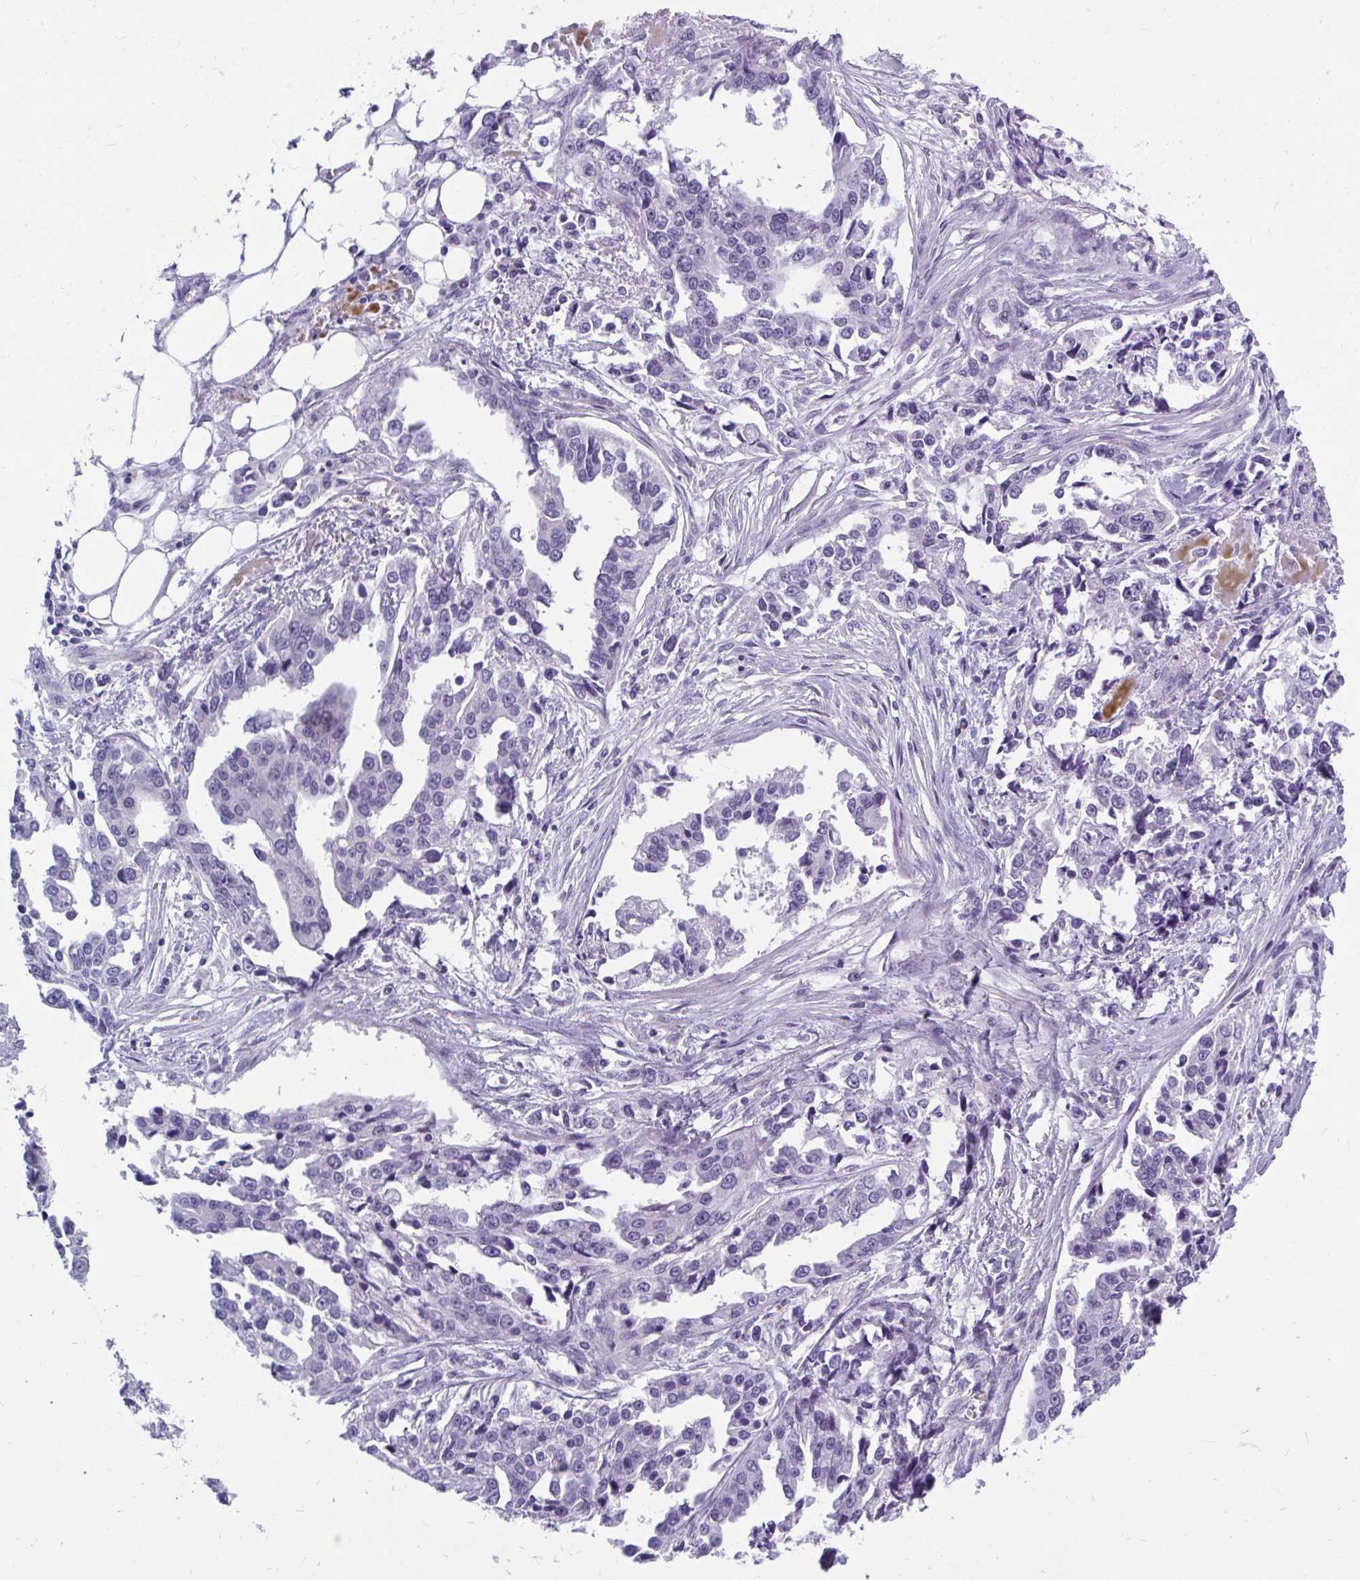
{"staining": {"intensity": "negative", "quantity": "none", "location": "none"}, "tissue": "ovarian cancer", "cell_type": "Tumor cells", "image_type": "cancer", "snomed": [{"axis": "morphology", "description": "Cystadenocarcinoma, serous, NOS"}, {"axis": "topography", "description": "Ovary"}], "caption": "Immunohistochemistry of serous cystadenocarcinoma (ovarian) exhibits no staining in tumor cells.", "gene": "TSBP1", "patient": {"sex": "female", "age": 75}}